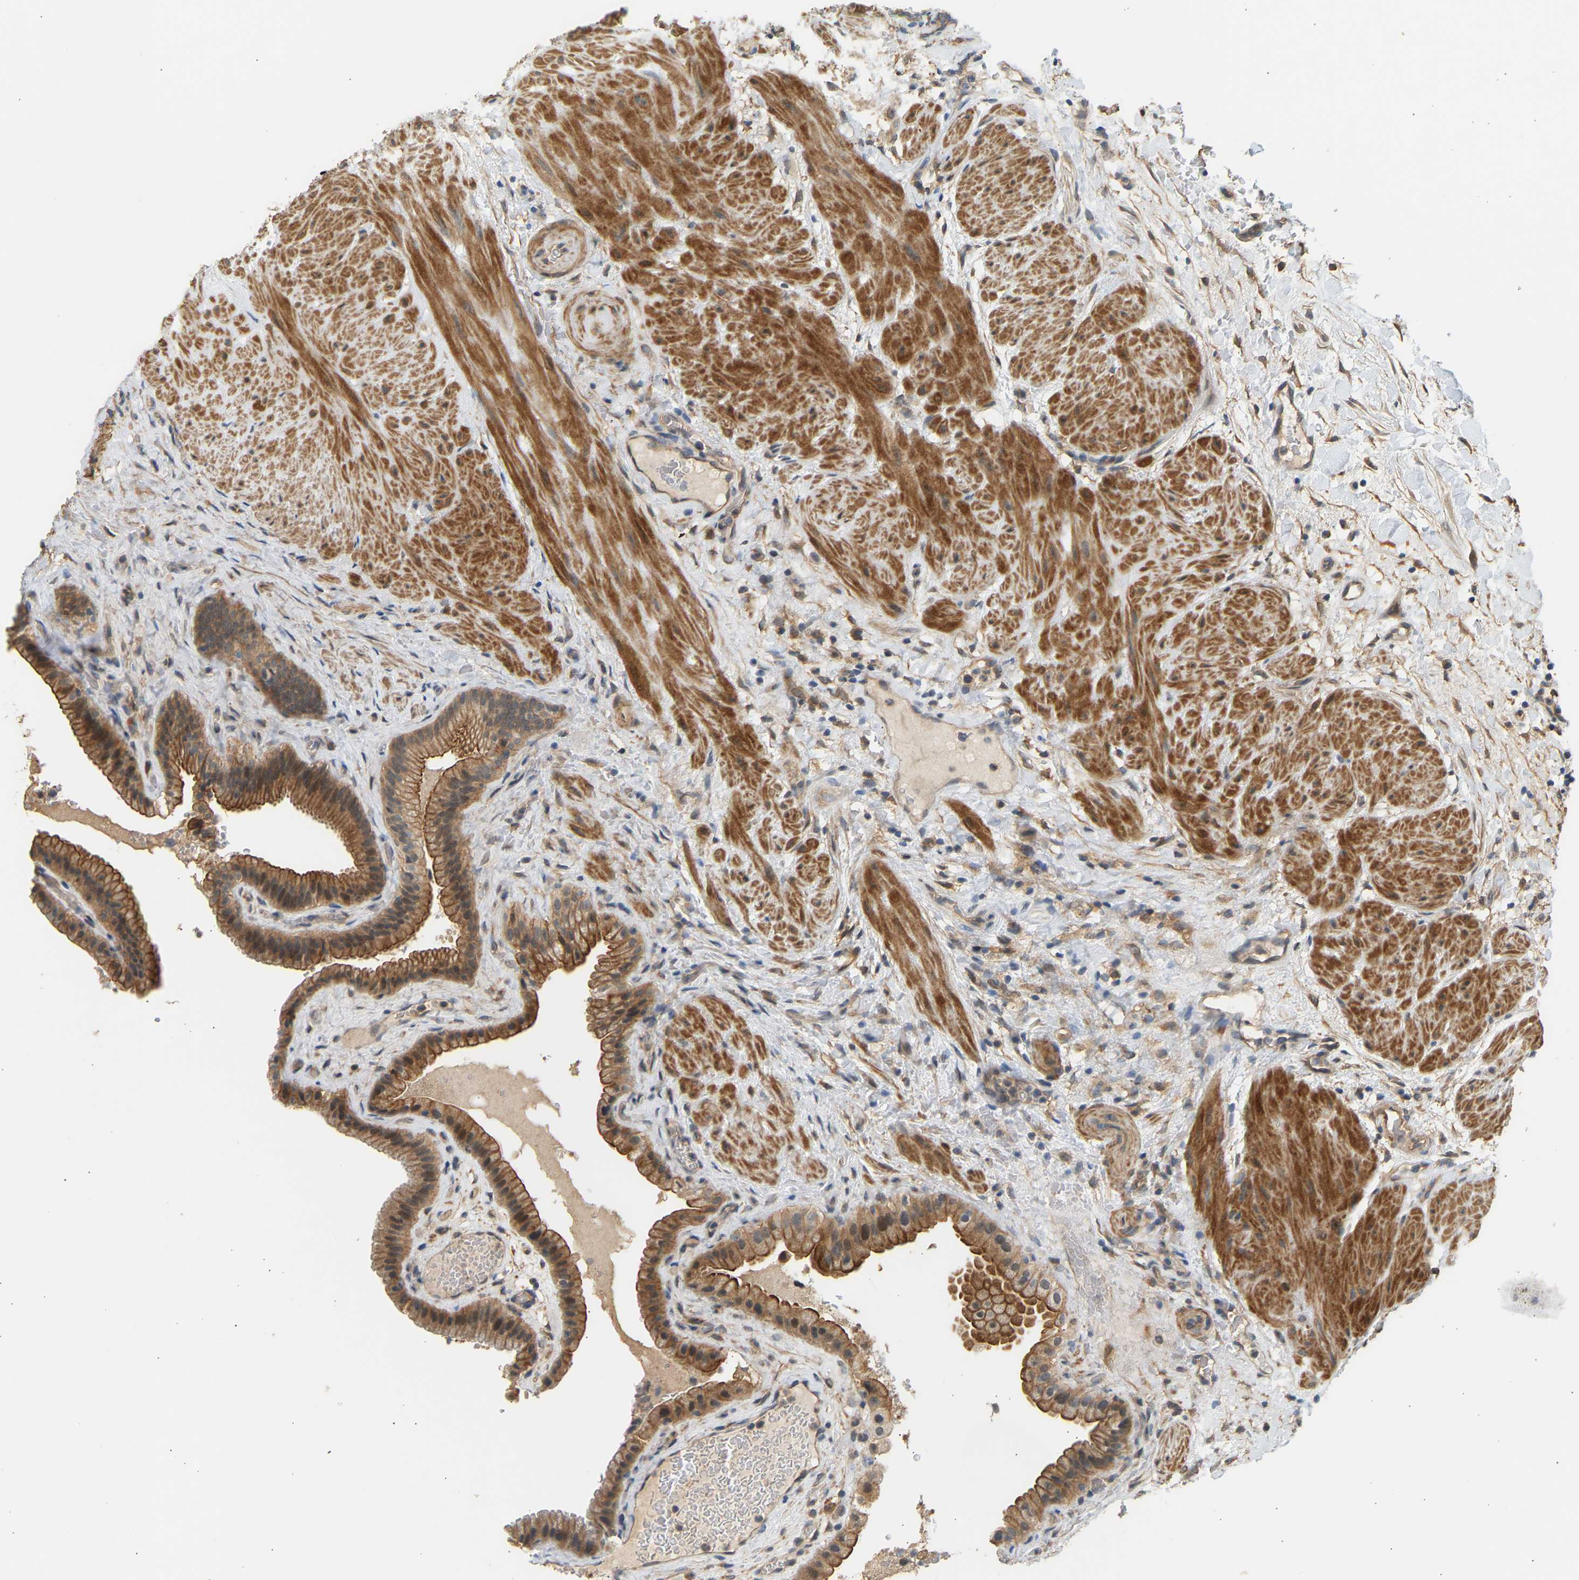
{"staining": {"intensity": "strong", "quantity": ">75%", "location": "cytoplasmic/membranous"}, "tissue": "gallbladder", "cell_type": "Glandular cells", "image_type": "normal", "snomed": [{"axis": "morphology", "description": "Normal tissue, NOS"}, {"axis": "topography", "description": "Gallbladder"}], "caption": "Immunohistochemistry image of benign gallbladder stained for a protein (brown), which displays high levels of strong cytoplasmic/membranous expression in approximately >75% of glandular cells.", "gene": "RGL1", "patient": {"sex": "male", "age": 49}}